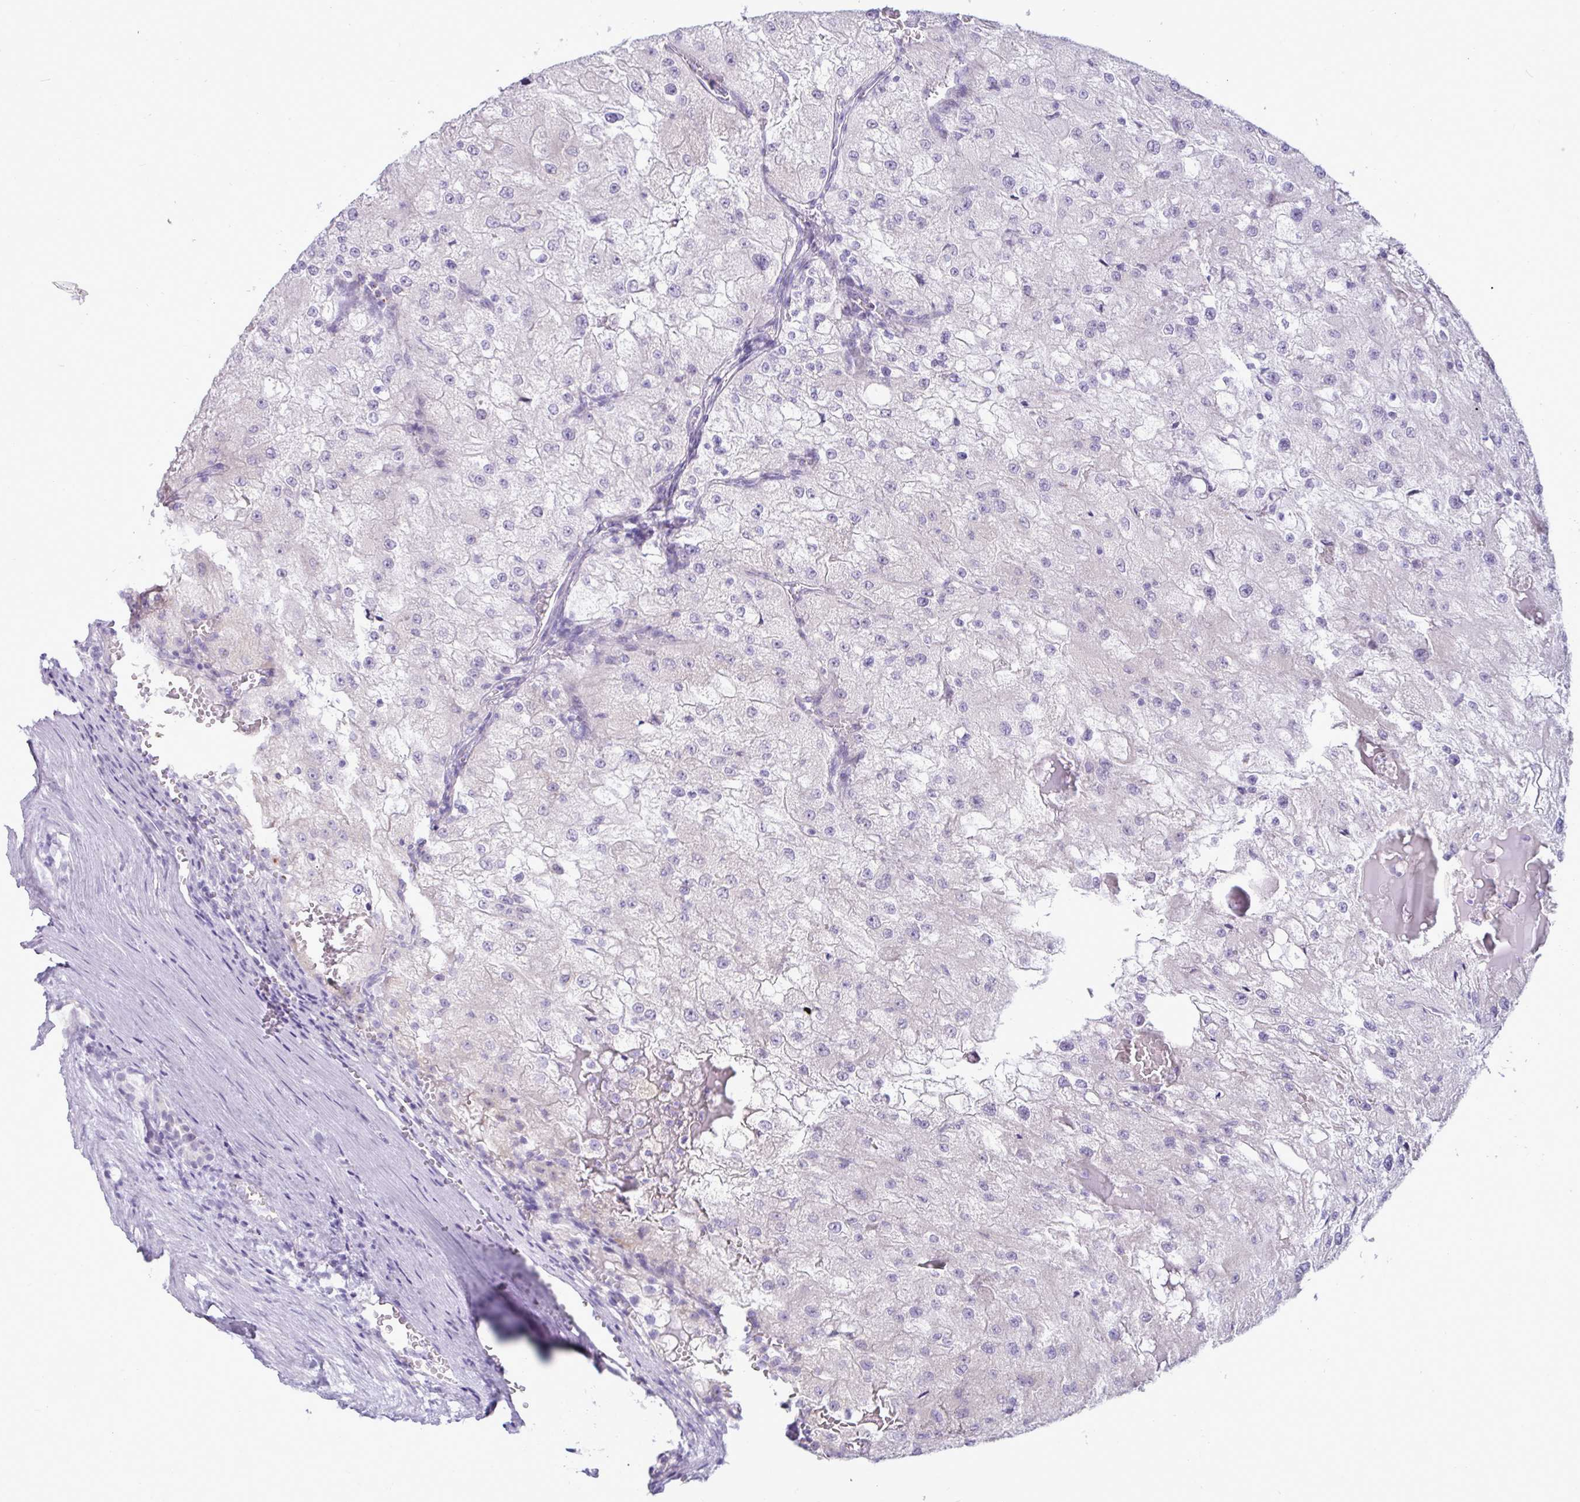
{"staining": {"intensity": "negative", "quantity": "none", "location": "none"}, "tissue": "renal cancer", "cell_type": "Tumor cells", "image_type": "cancer", "snomed": [{"axis": "morphology", "description": "Adenocarcinoma, NOS"}, {"axis": "topography", "description": "Kidney"}], "caption": "The immunohistochemistry (IHC) histopathology image has no significant positivity in tumor cells of renal cancer tissue.", "gene": "SREBF1", "patient": {"sex": "female", "age": 74}}